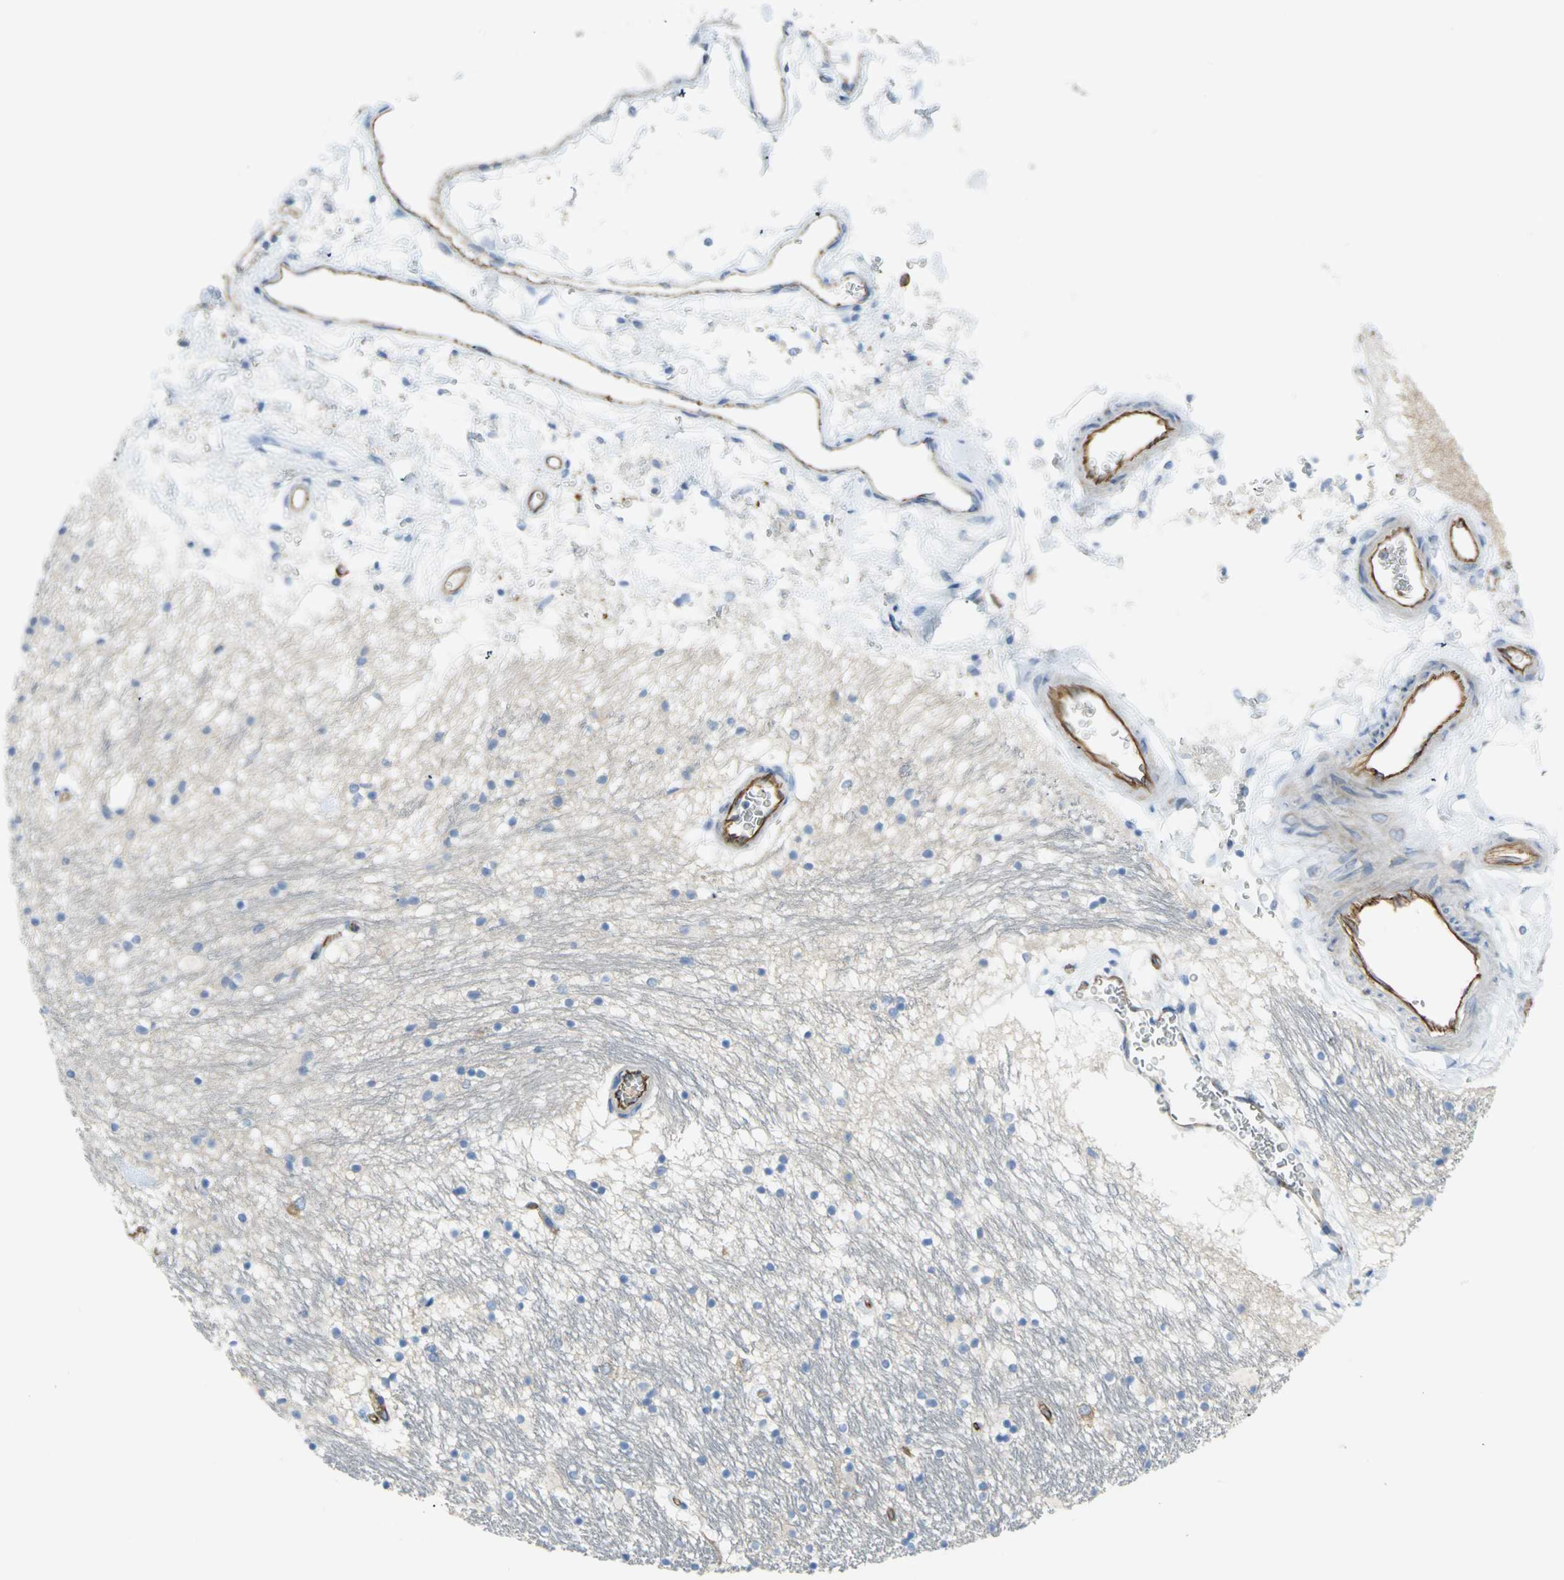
{"staining": {"intensity": "negative", "quantity": "none", "location": "none"}, "tissue": "hippocampus", "cell_type": "Glial cells", "image_type": "normal", "snomed": [{"axis": "morphology", "description": "Normal tissue, NOS"}, {"axis": "topography", "description": "Hippocampus"}], "caption": "Immunohistochemistry (IHC) histopathology image of normal hippocampus stained for a protein (brown), which demonstrates no expression in glial cells.", "gene": "FLNB", "patient": {"sex": "male", "age": 45}}